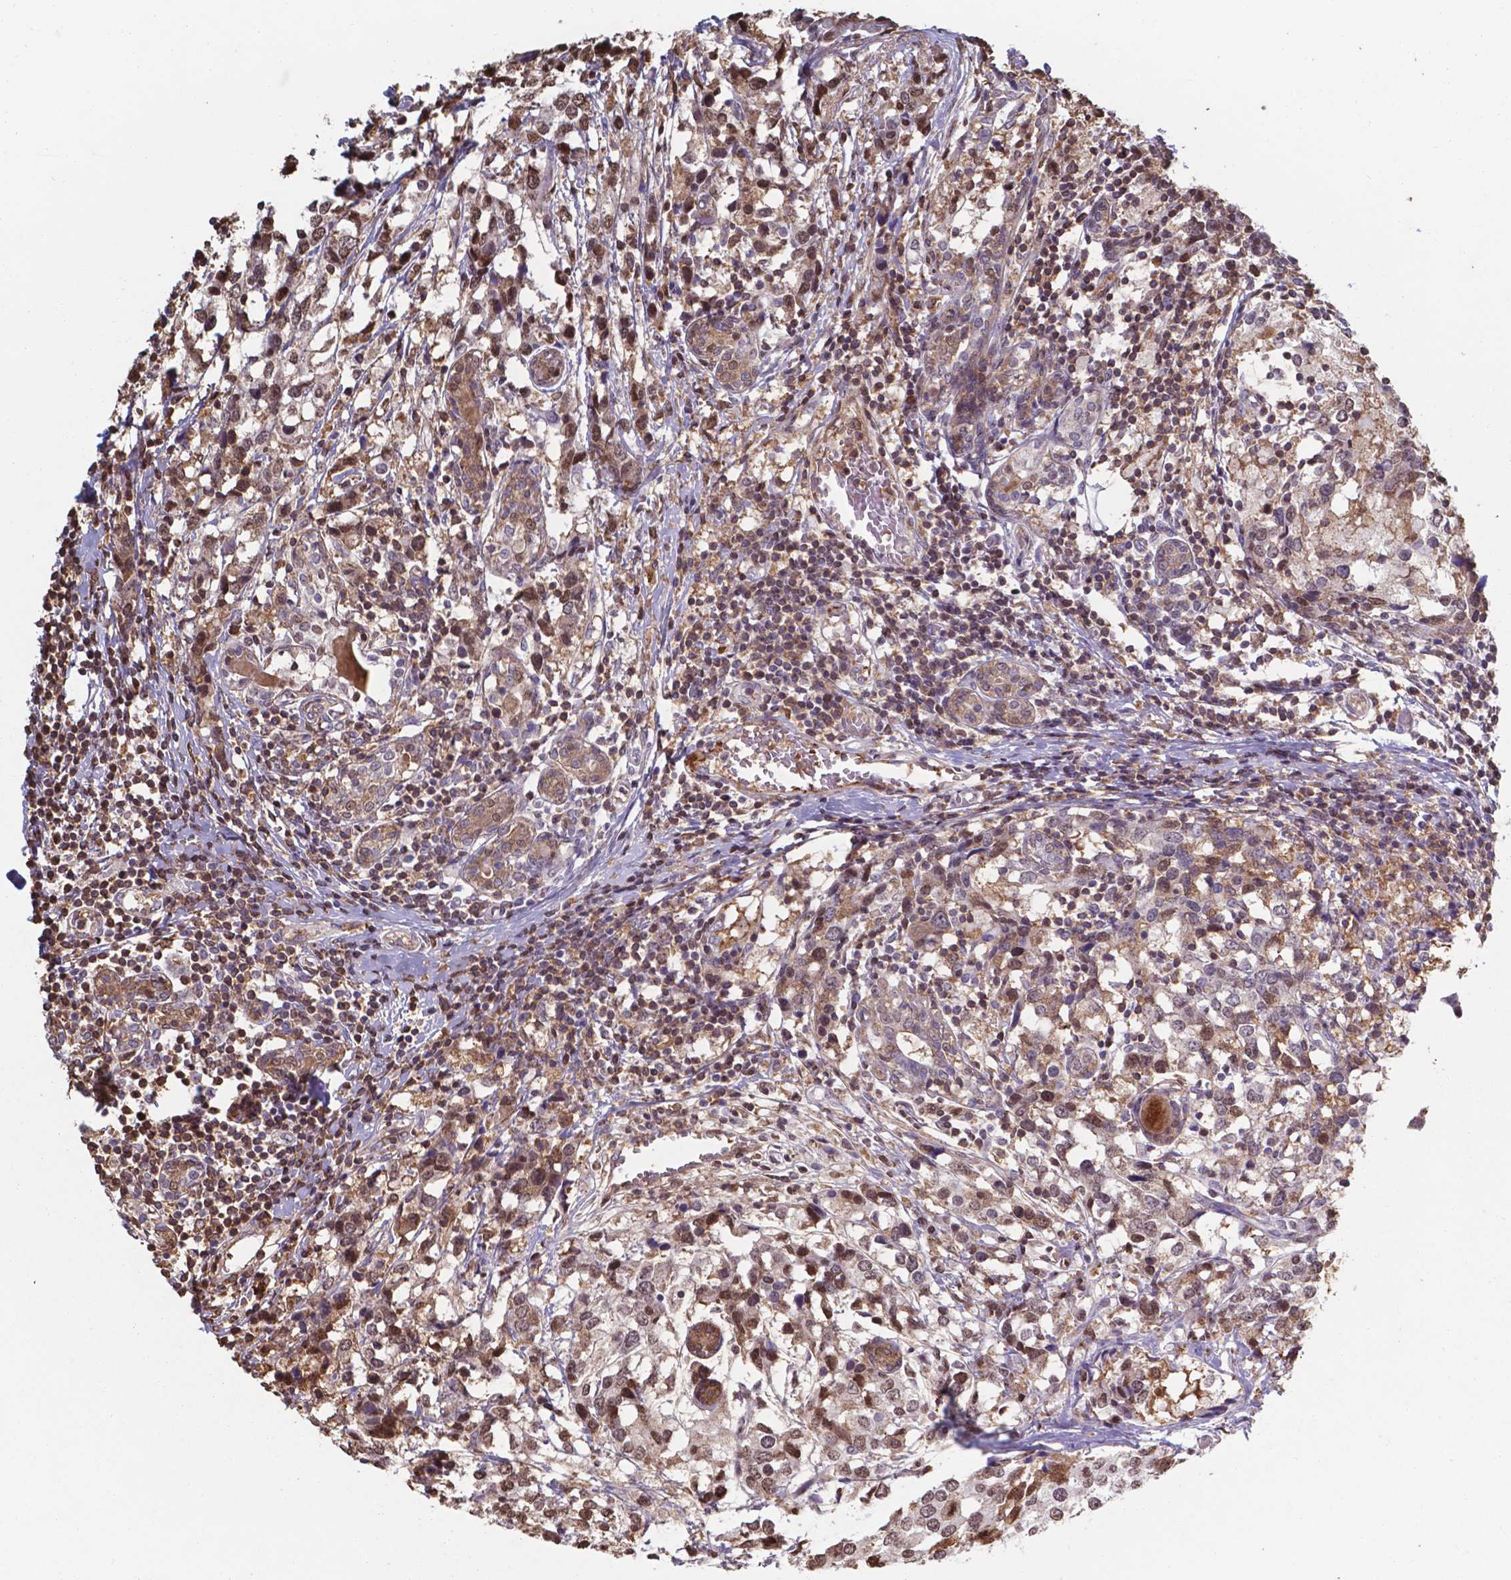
{"staining": {"intensity": "moderate", "quantity": ">75%", "location": "cytoplasmic/membranous"}, "tissue": "breast cancer", "cell_type": "Tumor cells", "image_type": "cancer", "snomed": [{"axis": "morphology", "description": "Lobular carcinoma"}, {"axis": "topography", "description": "Breast"}], "caption": "Immunohistochemical staining of breast cancer shows medium levels of moderate cytoplasmic/membranous protein staining in approximately >75% of tumor cells. Using DAB (3,3'-diaminobenzidine) (brown) and hematoxylin (blue) stains, captured at high magnification using brightfield microscopy.", "gene": "SERPINA1", "patient": {"sex": "female", "age": 59}}